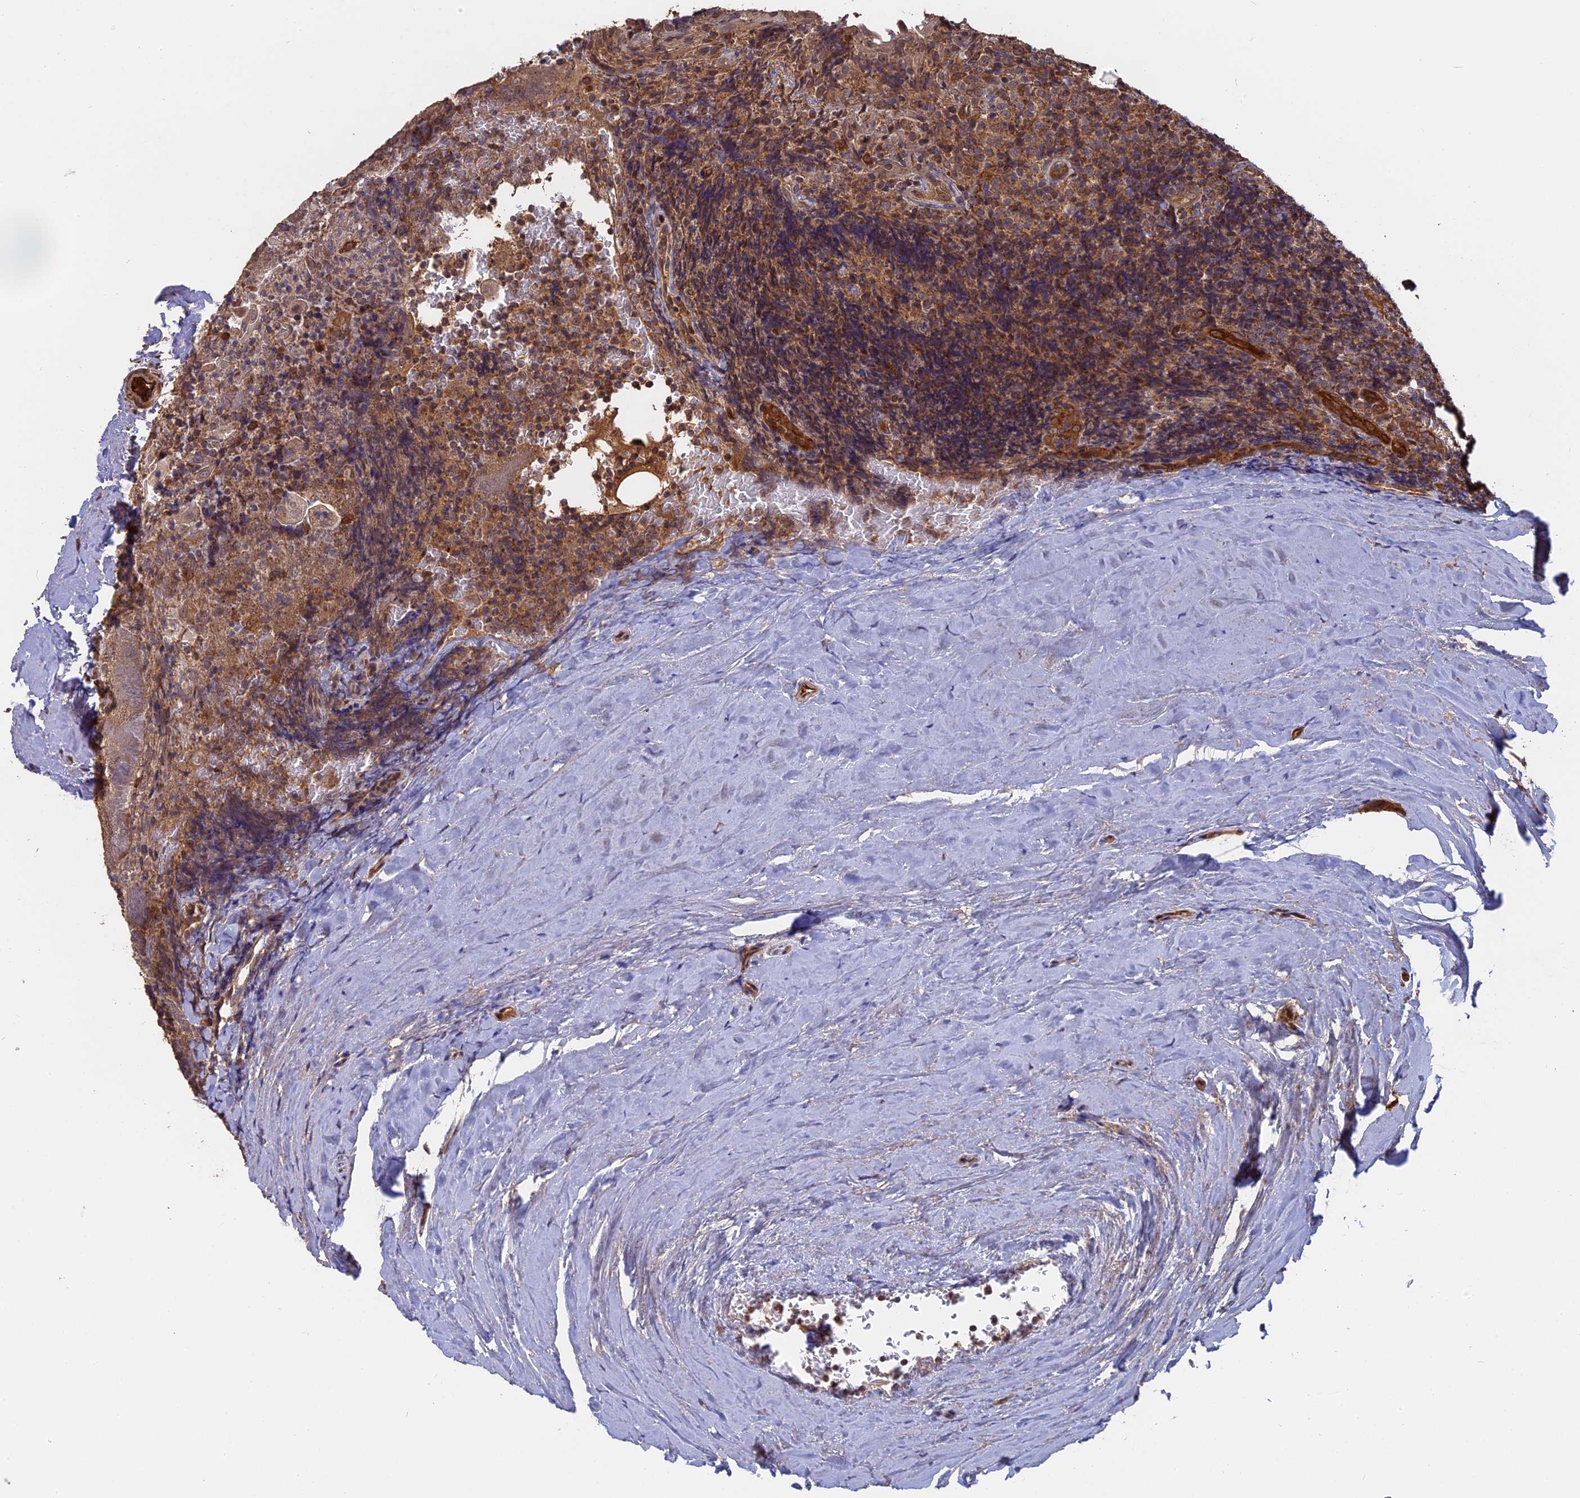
{"staining": {"intensity": "moderate", "quantity": "<25%", "location": "cytoplasmic/membranous"}, "tissue": "tonsil", "cell_type": "Germinal center cells", "image_type": "normal", "snomed": [{"axis": "morphology", "description": "Normal tissue, NOS"}, {"axis": "topography", "description": "Tonsil"}], "caption": "A low amount of moderate cytoplasmic/membranous positivity is appreciated in about <25% of germinal center cells in benign tonsil.", "gene": "SAC3D1", "patient": {"sex": "male", "age": 37}}